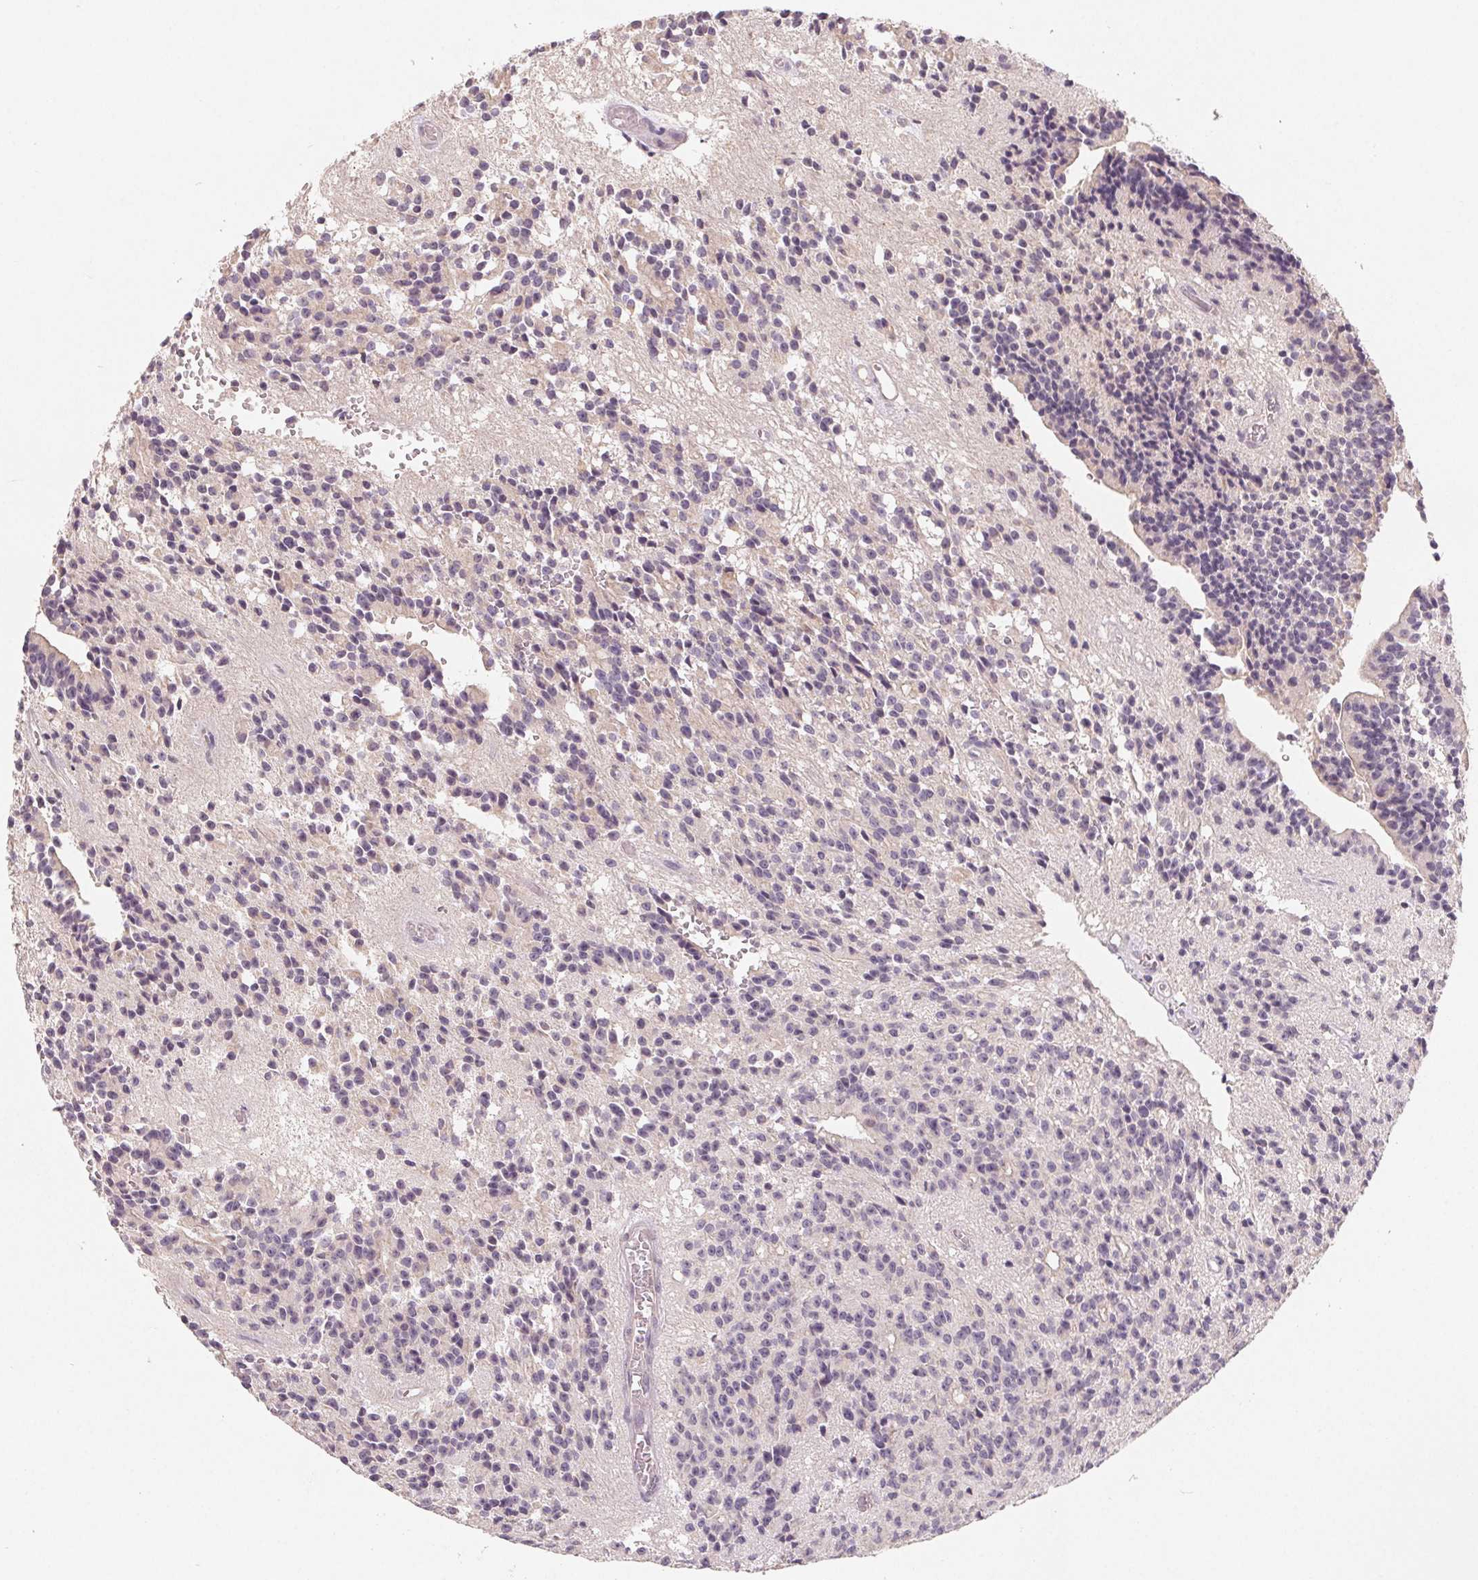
{"staining": {"intensity": "negative", "quantity": "none", "location": "none"}, "tissue": "glioma", "cell_type": "Tumor cells", "image_type": "cancer", "snomed": [{"axis": "morphology", "description": "Glioma, malignant, Low grade"}, {"axis": "topography", "description": "Brain"}], "caption": "IHC of human low-grade glioma (malignant) displays no staining in tumor cells. (Brightfield microscopy of DAB IHC at high magnification).", "gene": "GHITM", "patient": {"sex": "male", "age": 31}}